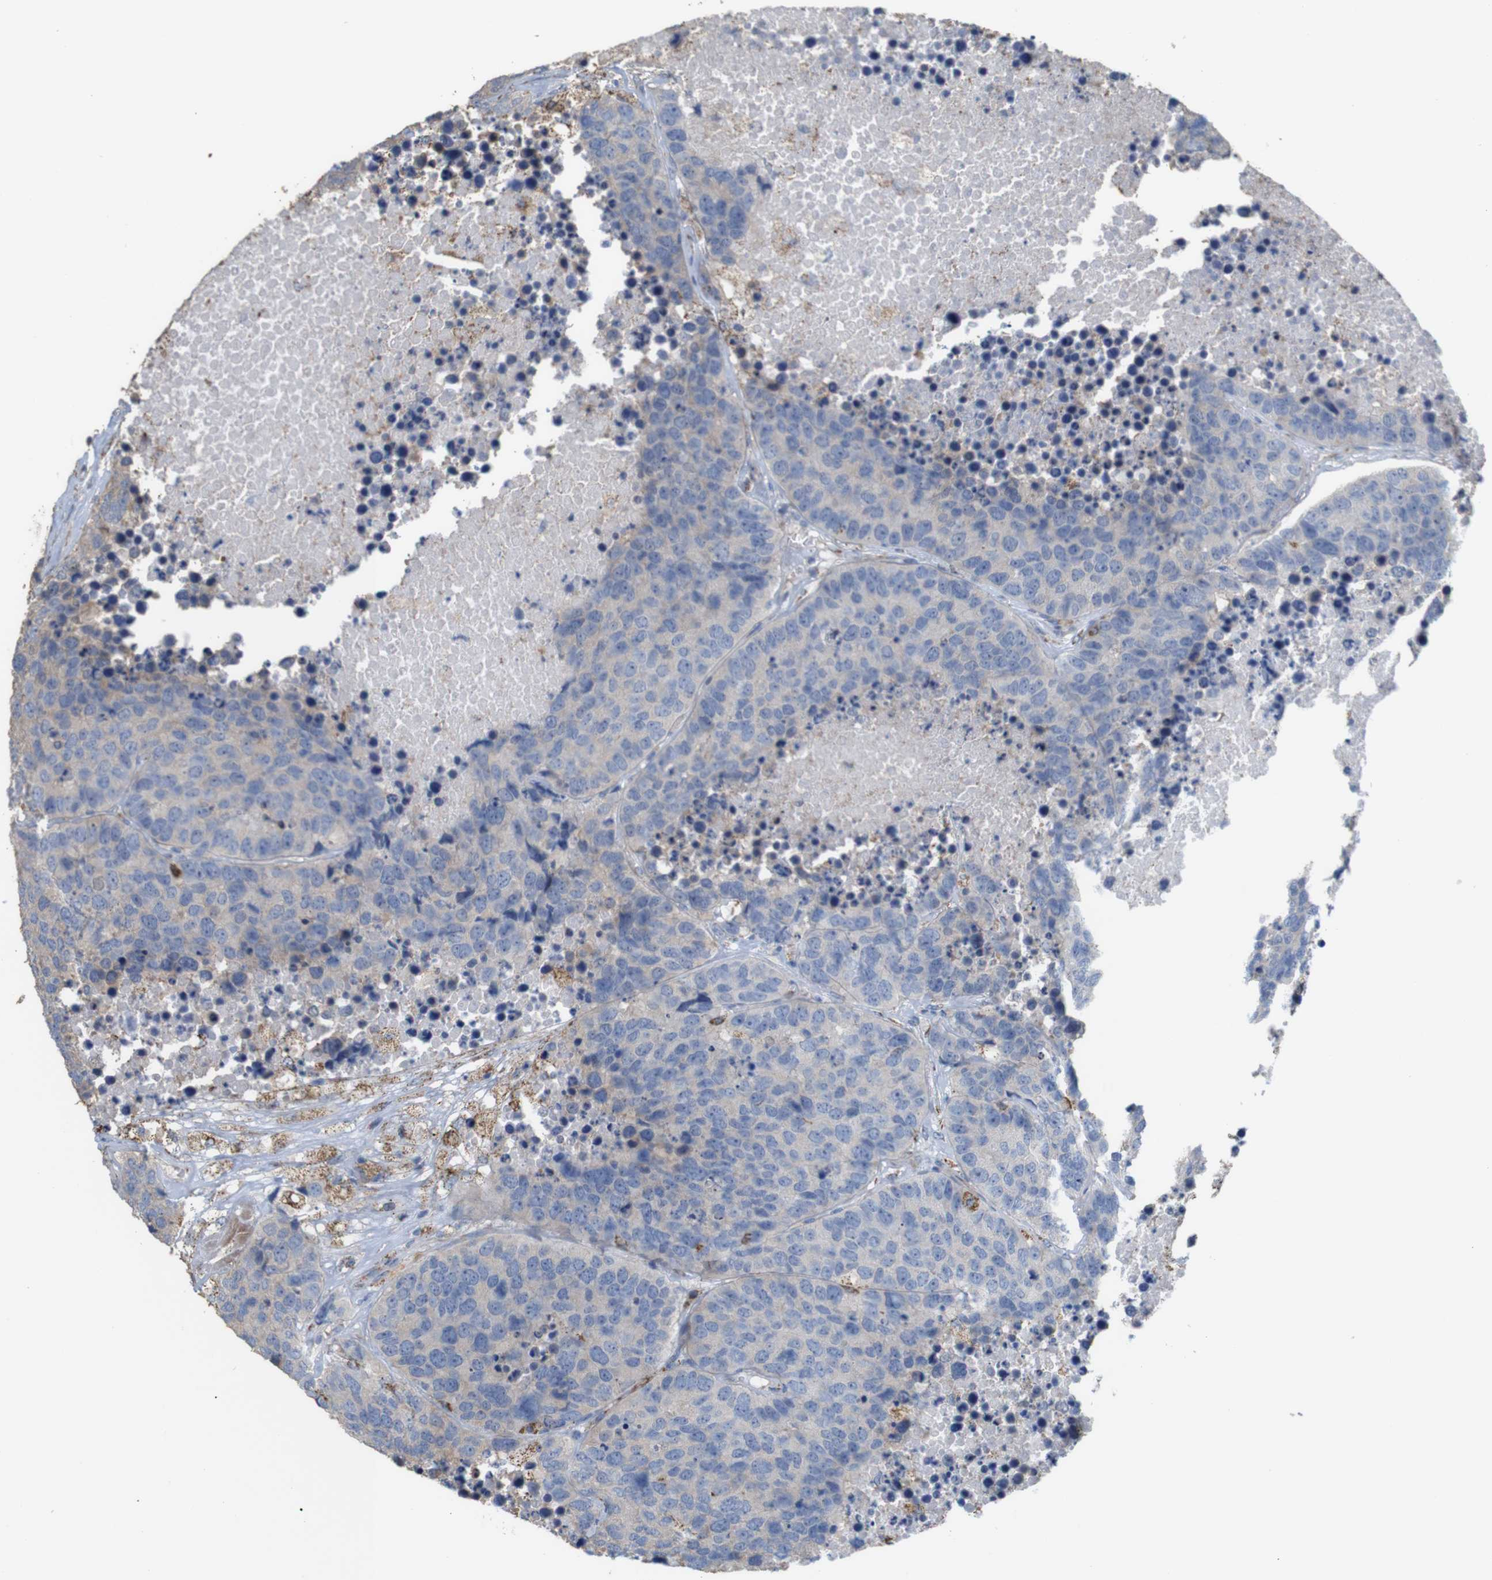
{"staining": {"intensity": "negative", "quantity": "none", "location": "none"}, "tissue": "carcinoid", "cell_type": "Tumor cells", "image_type": "cancer", "snomed": [{"axis": "morphology", "description": "Carcinoid, malignant, NOS"}, {"axis": "topography", "description": "Lung"}], "caption": "A photomicrograph of carcinoid (malignant) stained for a protein shows no brown staining in tumor cells.", "gene": "PTPRR", "patient": {"sex": "male", "age": 60}}